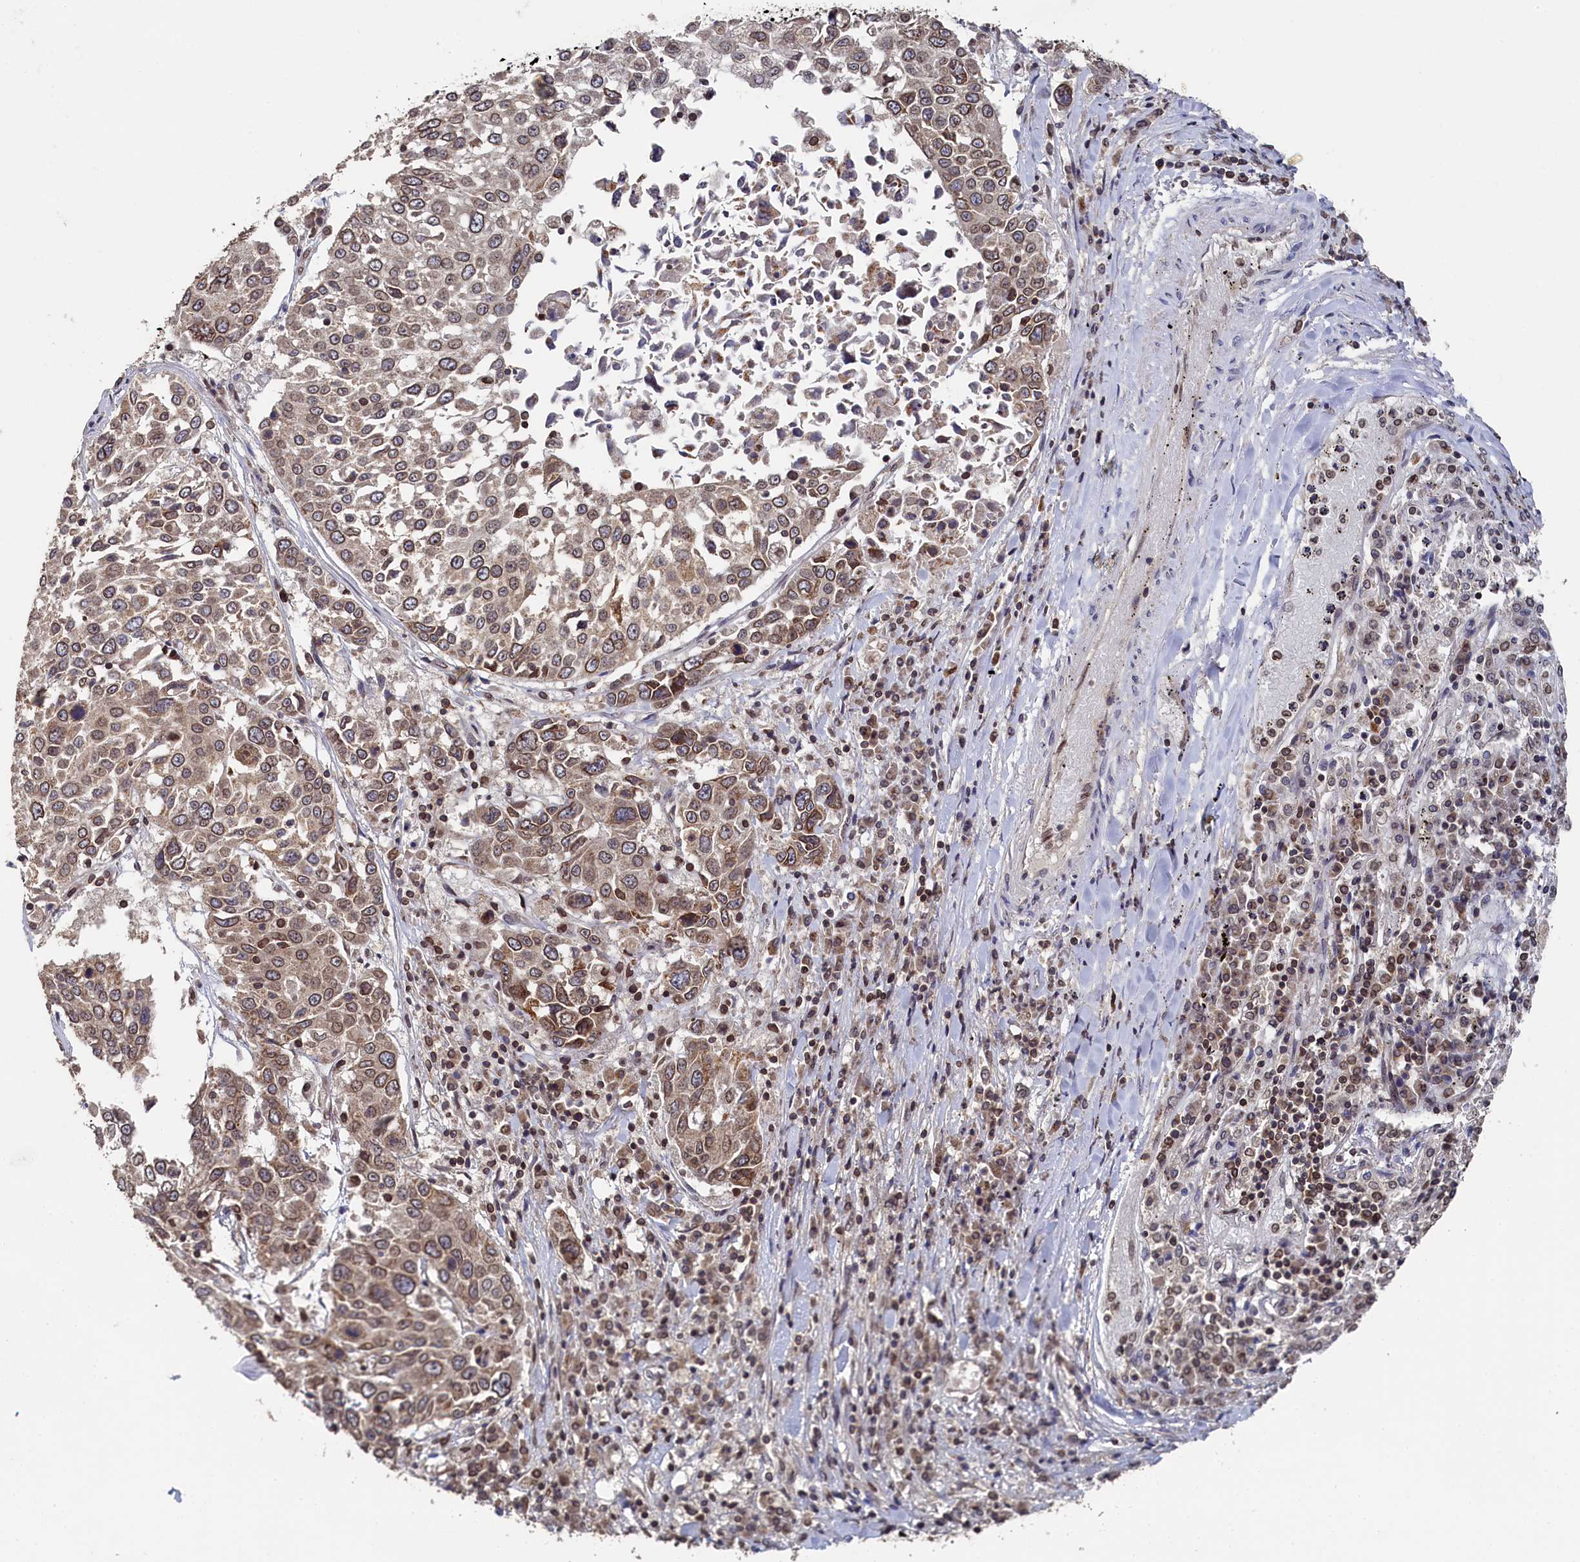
{"staining": {"intensity": "moderate", "quantity": ">75%", "location": "cytoplasmic/membranous,nuclear"}, "tissue": "lung cancer", "cell_type": "Tumor cells", "image_type": "cancer", "snomed": [{"axis": "morphology", "description": "Squamous cell carcinoma, NOS"}, {"axis": "topography", "description": "Lung"}], "caption": "Lung cancer stained for a protein reveals moderate cytoplasmic/membranous and nuclear positivity in tumor cells.", "gene": "ANKEF1", "patient": {"sex": "male", "age": 65}}